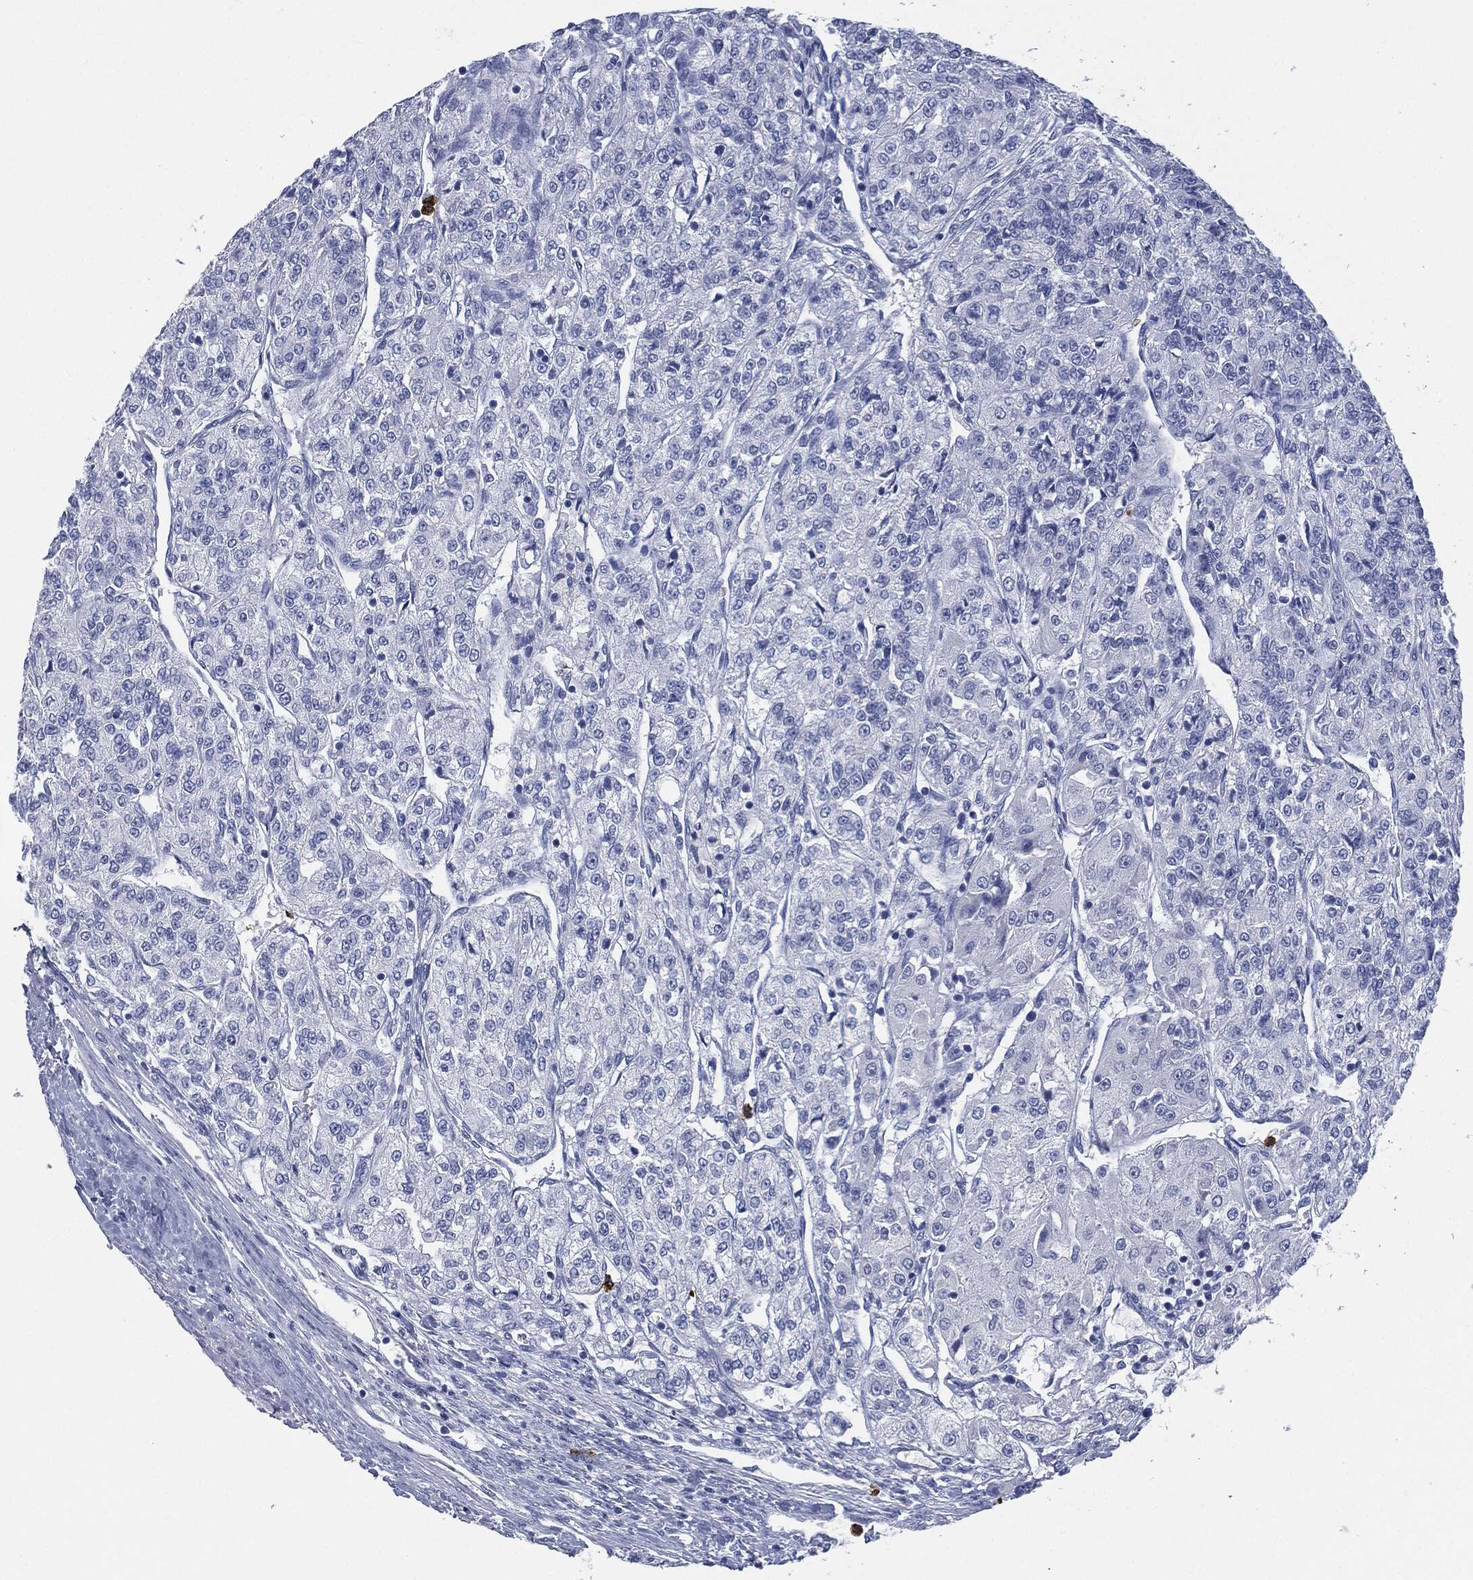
{"staining": {"intensity": "negative", "quantity": "none", "location": "none"}, "tissue": "renal cancer", "cell_type": "Tumor cells", "image_type": "cancer", "snomed": [{"axis": "morphology", "description": "Adenocarcinoma, NOS"}, {"axis": "topography", "description": "Kidney"}], "caption": "Tumor cells are negative for protein expression in human renal adenocarcinoma. (Stains: DAB immunohistochemistry with hematoxylin counter stain, Microscopy: brightfield microscopy at high magnification).", "gene": "CEACAM8", "patient": {"sex": "female", "age": 63}}